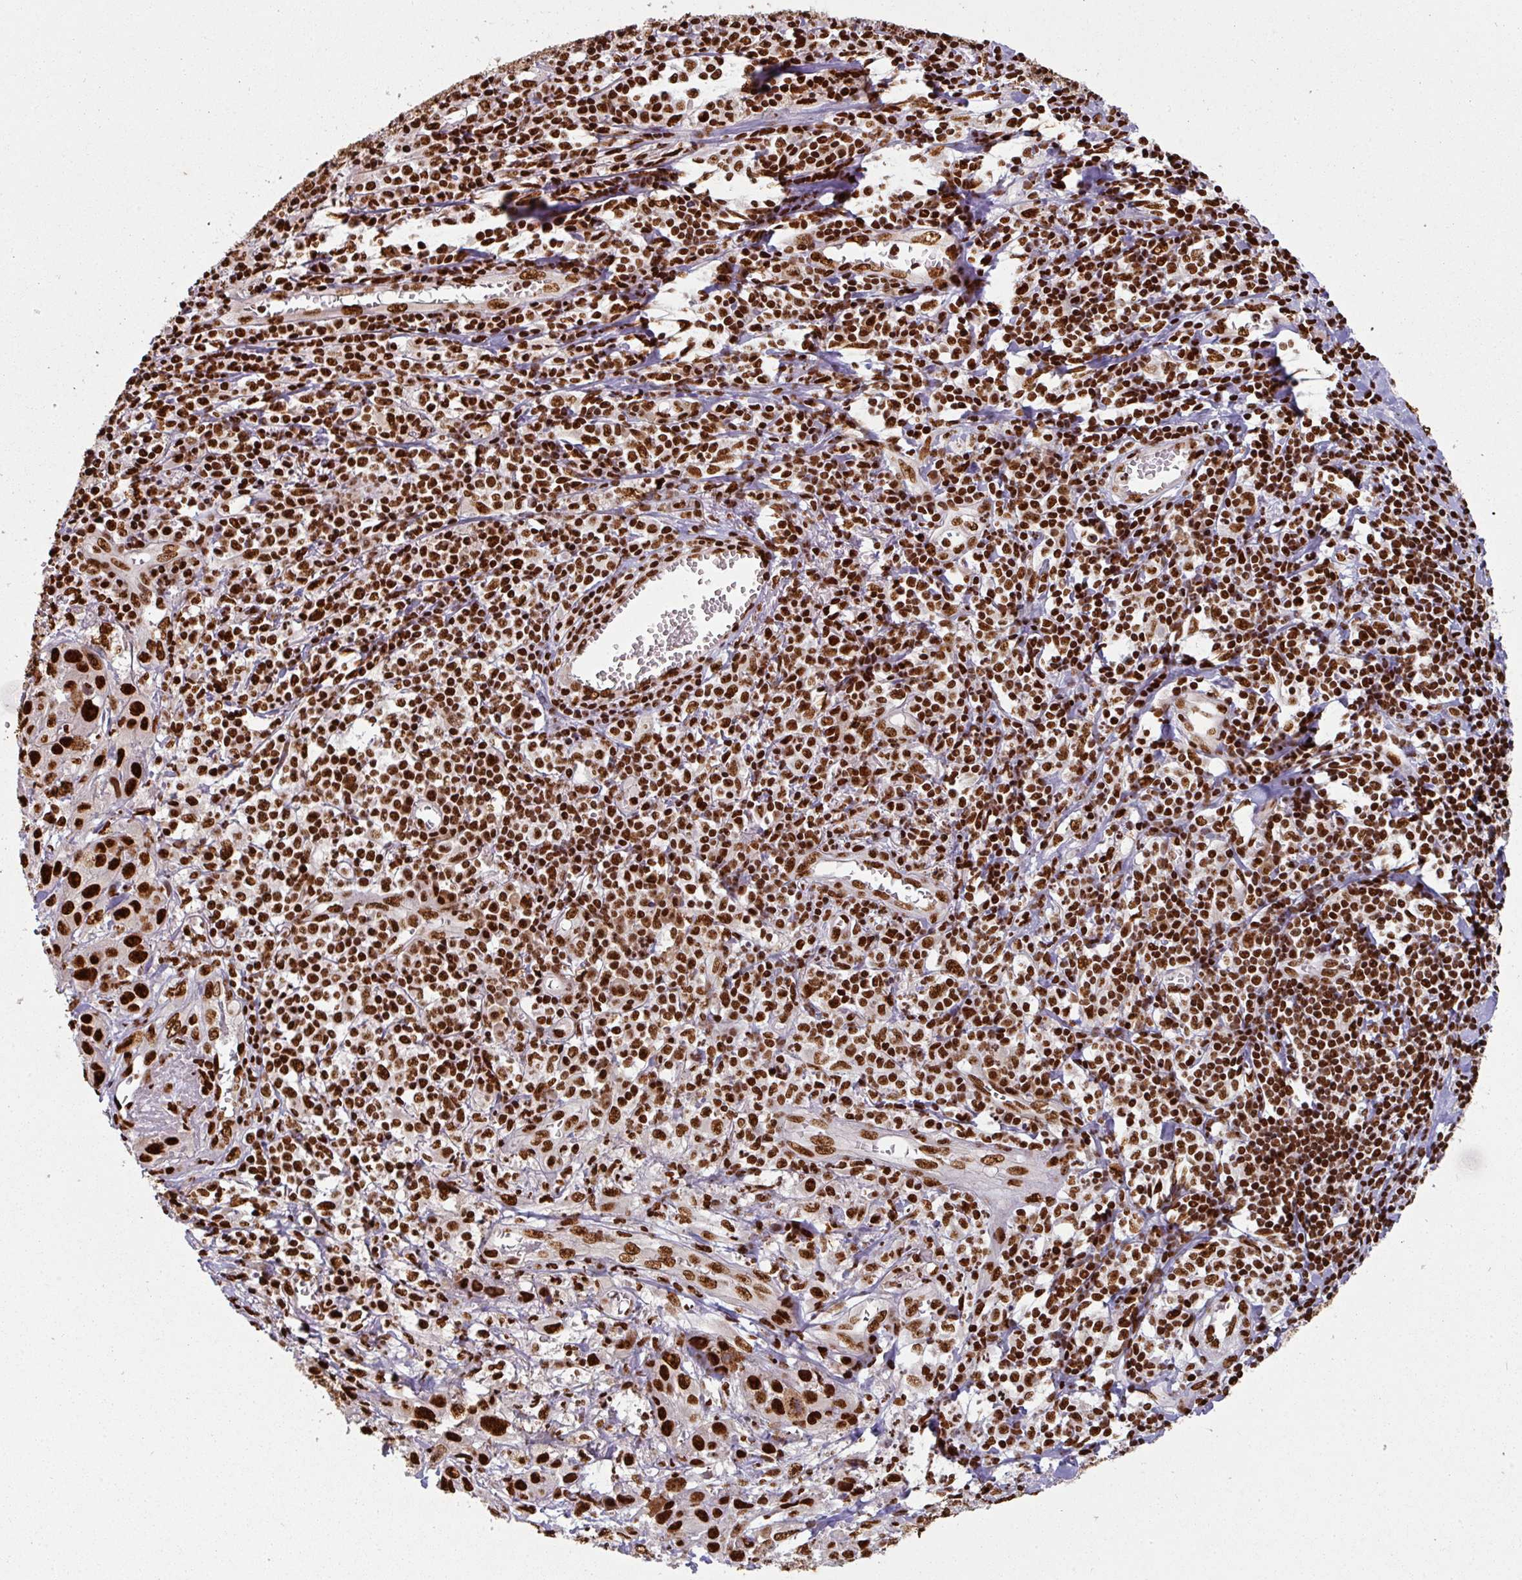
{"staining": {"intensity": "strong", "quantity": ">75%", "location": "nuclear"}, "tissue": "skin cancer", "cell_type": "Tumor cells", "image_type": "cancer", "snomed": [{"axis": "morphology", "description": "Squamous cell carcinoma, NOS"}, {"axis": "topography", "description": "Skin"}, {"axis": "topography", "description": "Vulva"}], "caption": "The photomicrograph exhibits staining of skin cancer (squamous cell carcinoma), revealing strong nuclear protein positivity (brown color) within tumor cells.", "gene": "SIK3", "patient": {"sex": "female", "age": 71}}